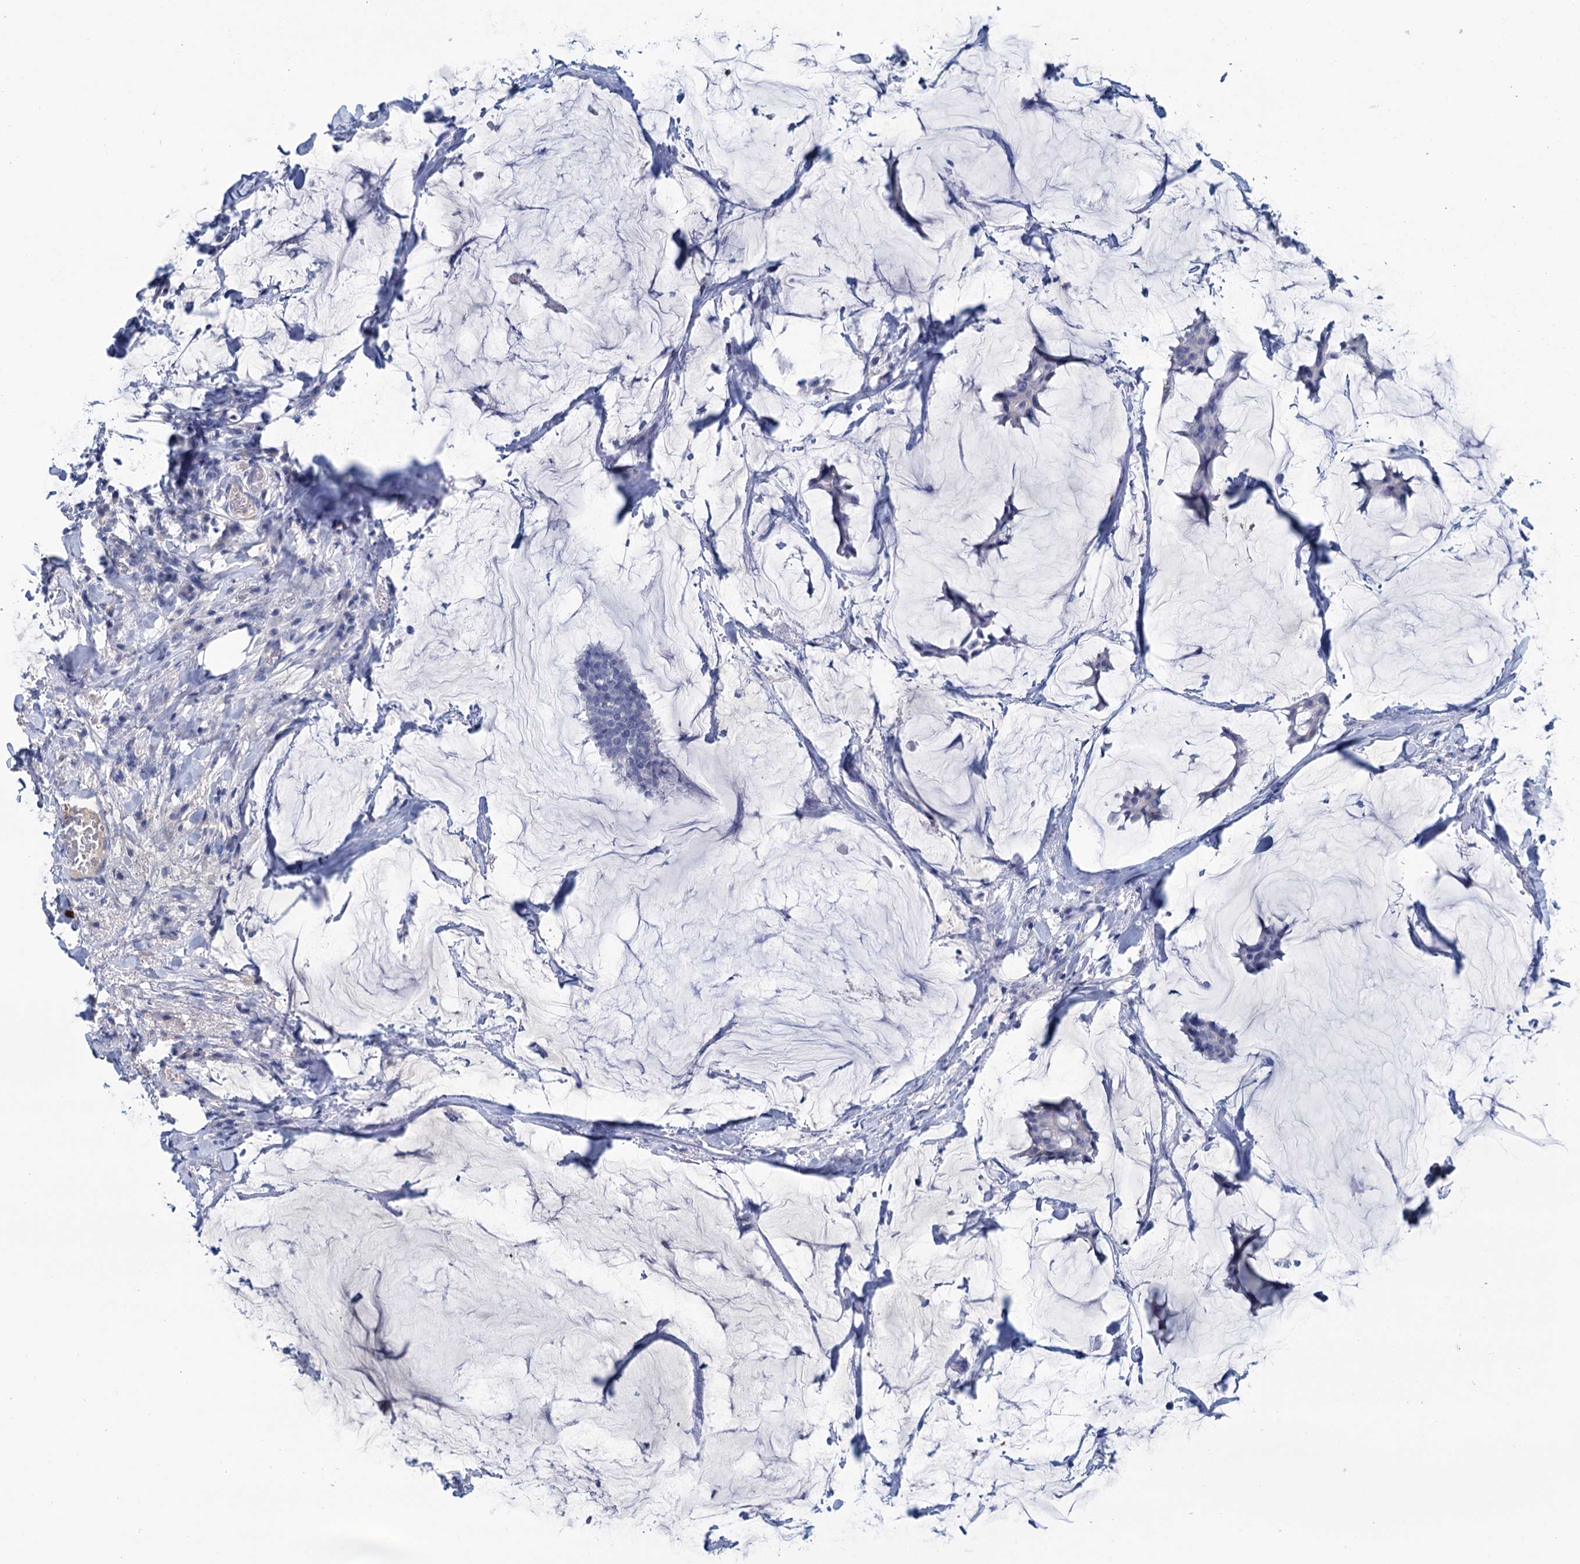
{"staining": {"intensity": "negative", "quantity": "none", "location": "none"}, "tissue": "breast cancer", "cell_type": "Tumor cells", "image_type": "cancer", "snomed": [{"axis": "morphology", "description": "Duct carcinoma"}, {"axis": "topography", "description": "Breast"}], "caption": "Breast cancer (invasive ductal carcinoma) was stained to show a protein in brown. There is no significant positivity in tumor cells.", "gene": "MYOZ3", "patient": {"sex": "female", "age": 93}}